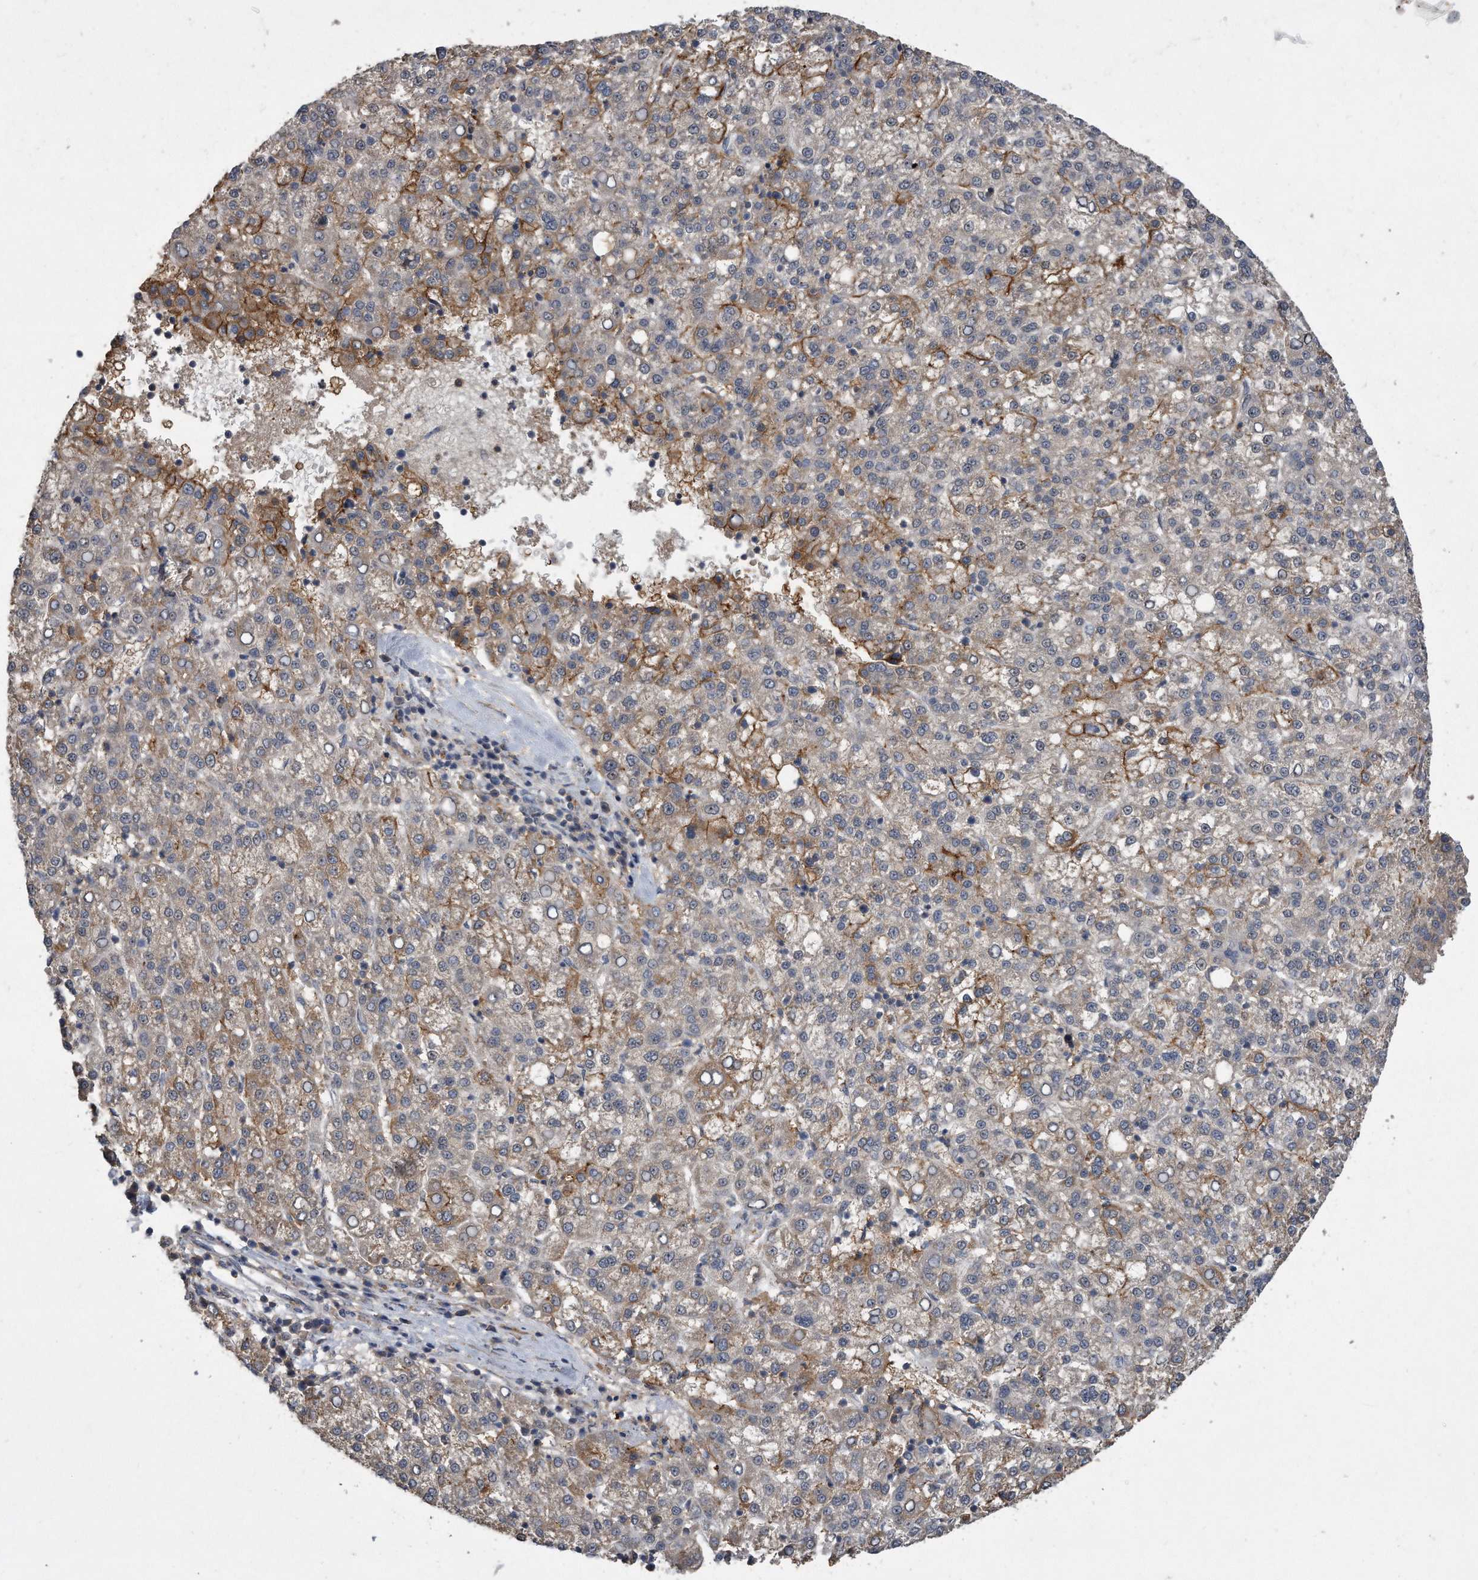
{"staining": {"intensity": "moderate", "quantity": "<25%", "location": "cytoplasmic/membranous"}, "tissue": "liver cancer", "cell_type": "Tumor cells", "image_type": "cancer", "snomed": [{"axis": "morphology", "description": "Carcinoma, Hepatocellular, NOS"}, {"axis": "topography", "description": "Liver"}], "caption": "Immunohistochemistry (DAB) staining of human liver hepatocellular carcinoma reveals moderate cytoplasmic/membranous protein staining in approximately <25% of tumor cells.", "gene": "PGBD2", "patient": {"sex": "female", "age": 58}}